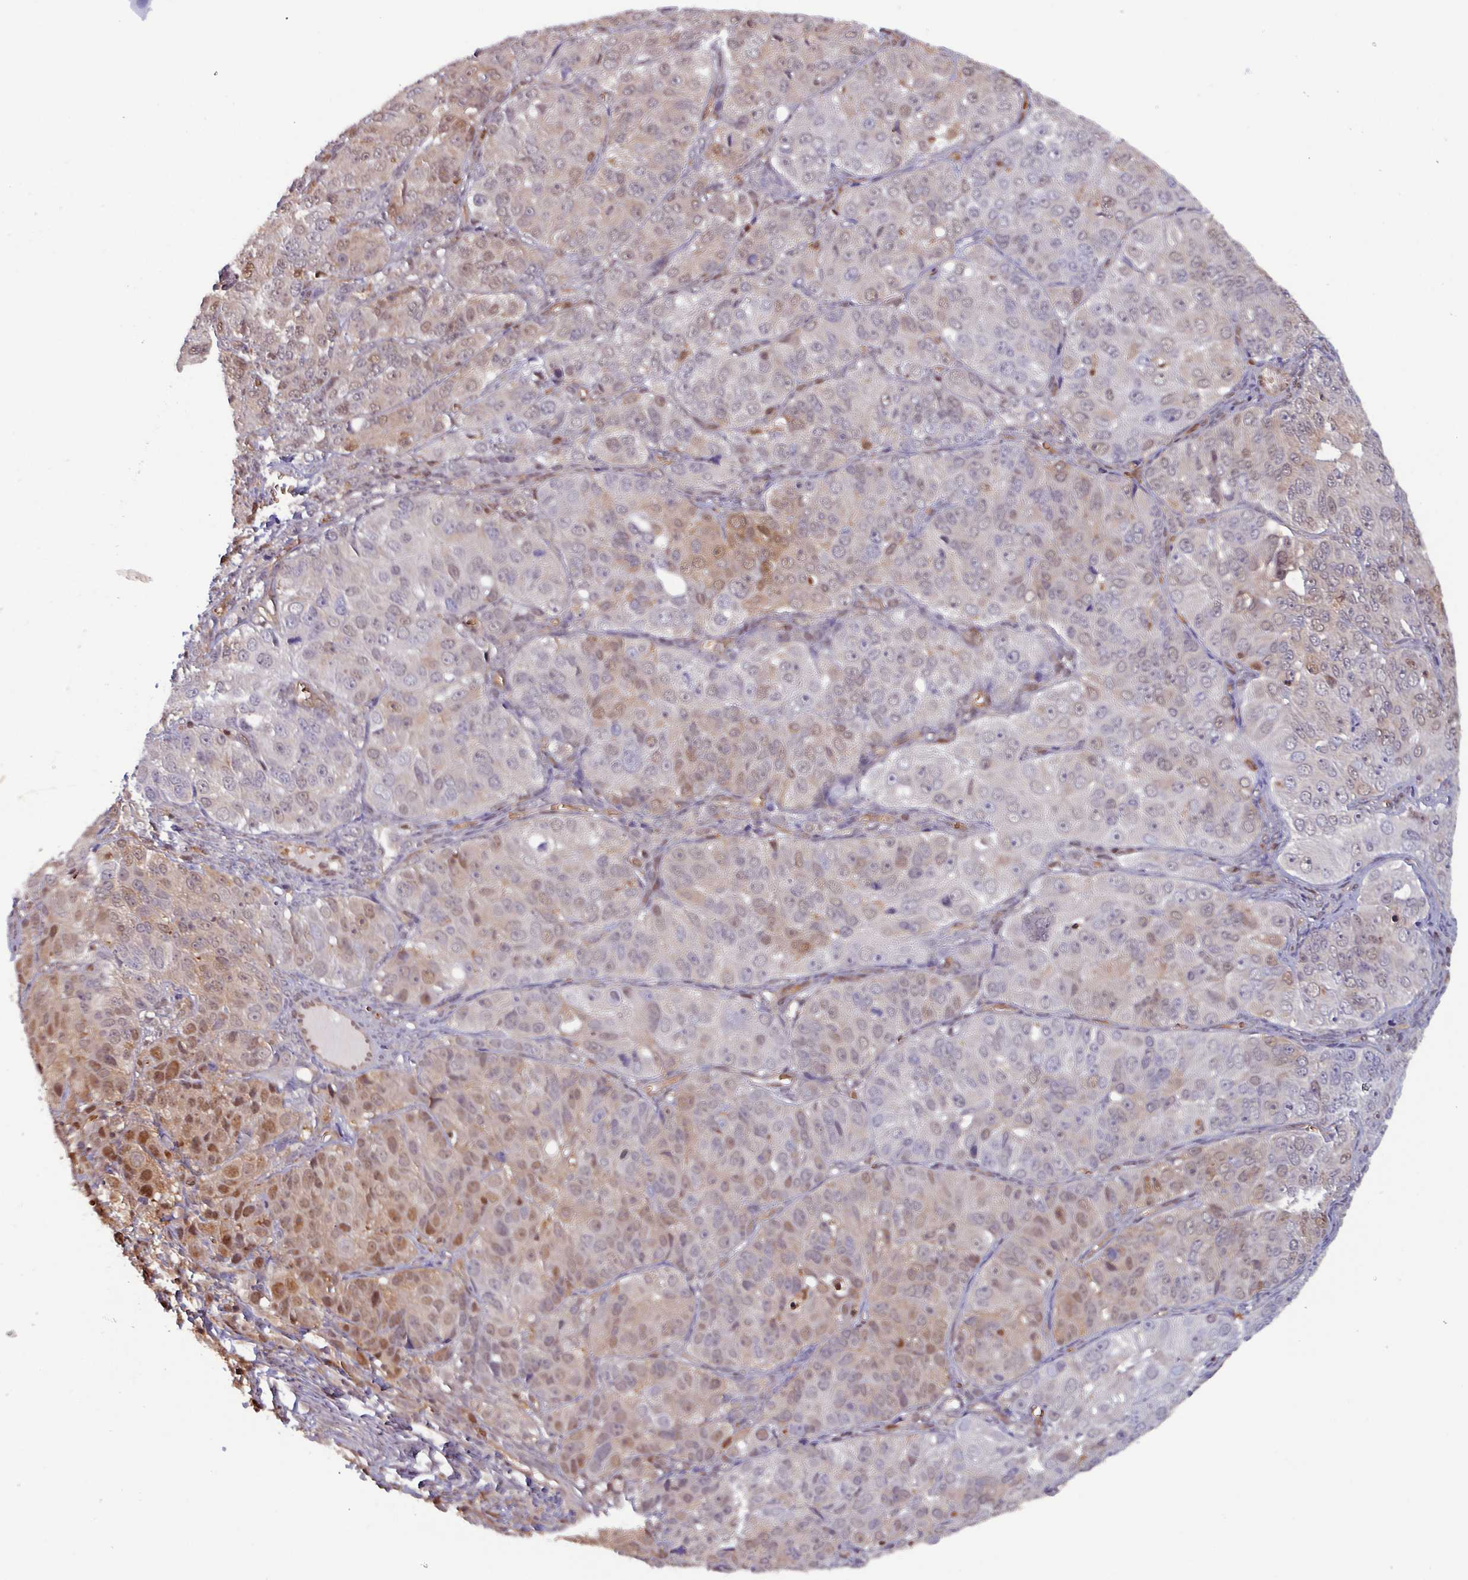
{"staining": {"intensity": "moderate", "quantity": "<25%", "location": "cytoplasmic/membranous,nuclear"}, "tissue": "ovarian cancer", "cell_type": "Tumor cells", "image_type": "cancer", "snomed": [{"axis": "morphology", "description": "Carcinoma, endometroid"}, {"axis": "topography", "description": "Ovary"}], "caption": "DAB immunohistochemical staining of ovarian cancer shows moderate cytoplasmic/membranous and nuclear protein expression in about <25% of tumor cells.", "gene": "PSMB8", "patient": {"sex": "female", "age": 51}}